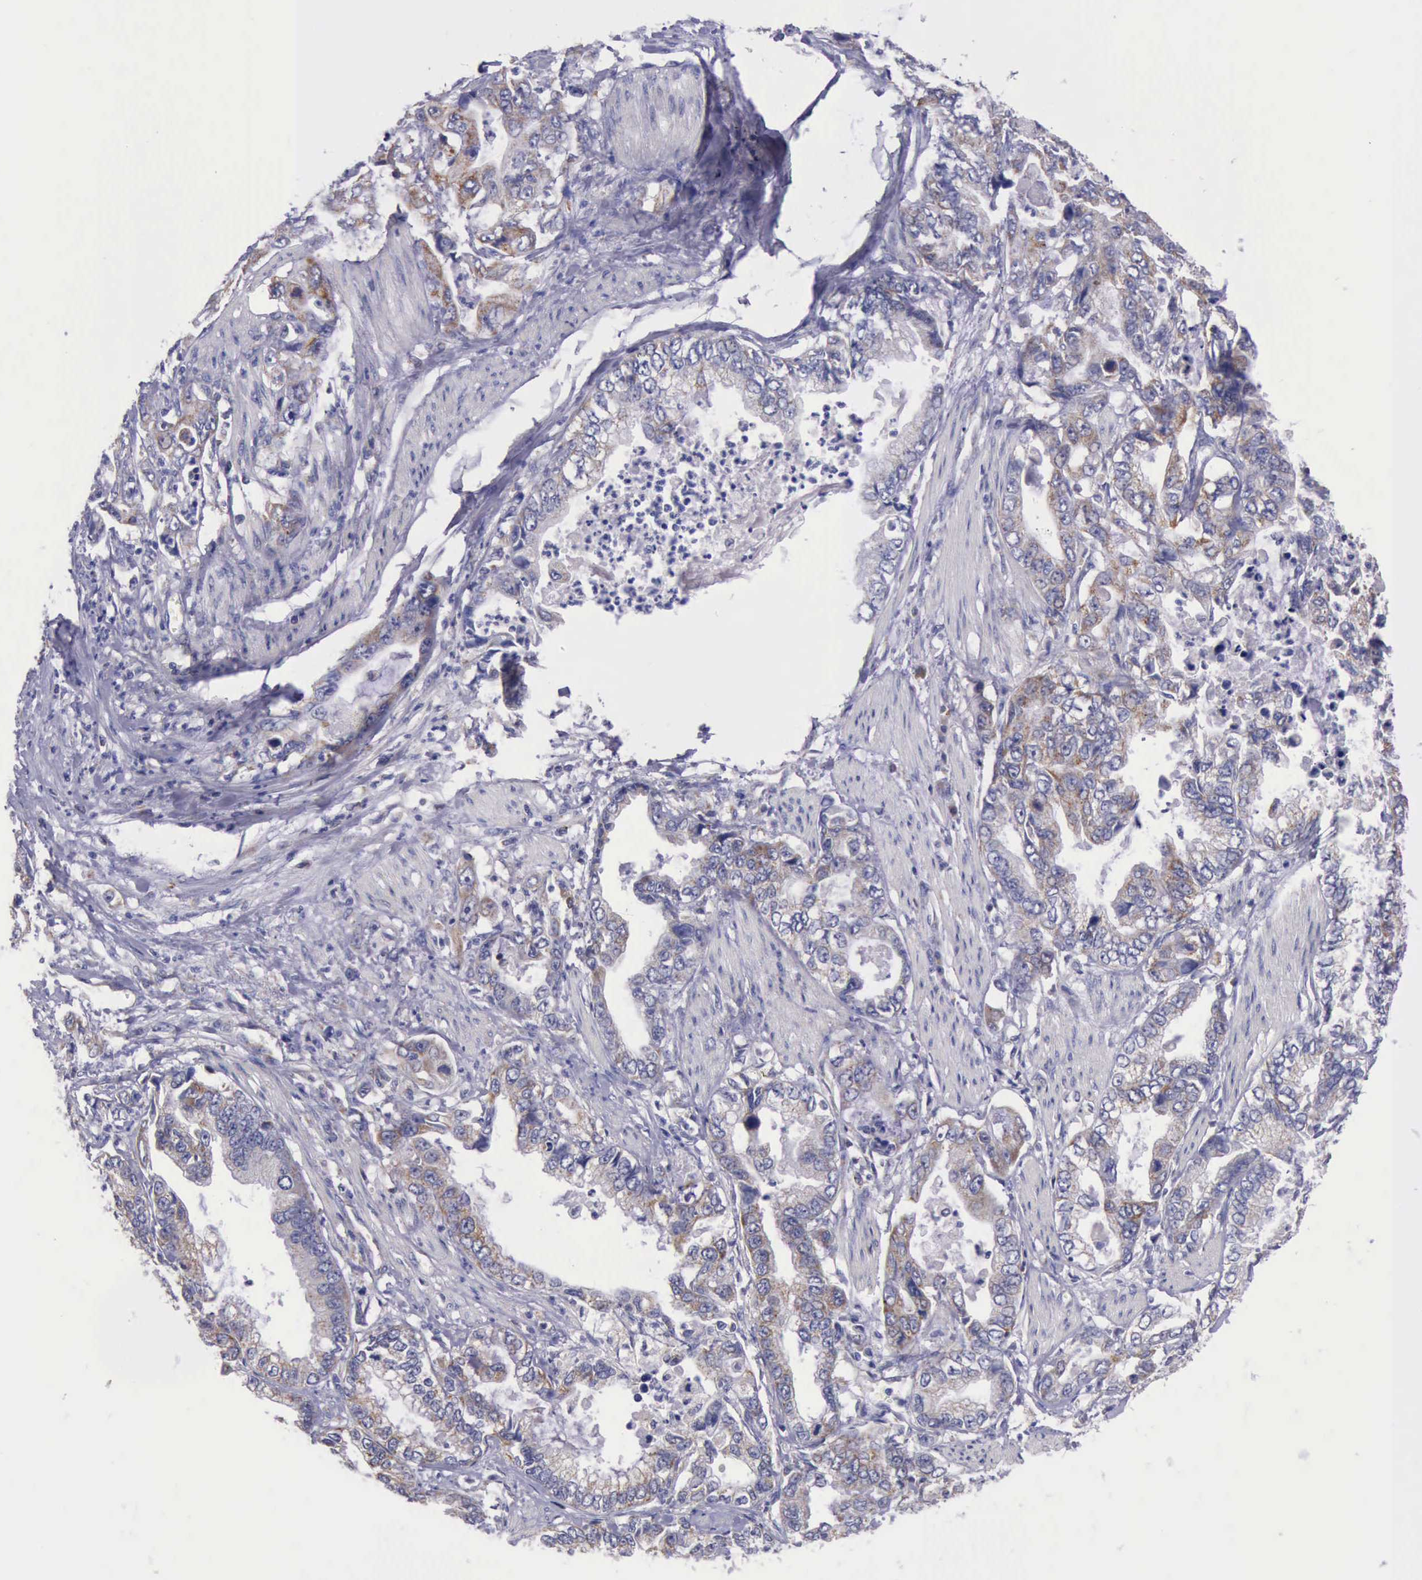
{"staining": {"intensity": "weak", "quantity": "25%-75%", "location": "cytoplasmic/membranous"}, "tissue": "stomach cancer", "cell_type": "Tumor cells", "image_type": "cancer", "snomed": [{"axis": "morphology", "description": "Adenocarcinoma, NOS"}, {"axis": "topography", "description": "Pancreas"}, {"axis": "topography", "description": "Stomach, upper"}], "caption": "Brown immunohistochemical staining in stomach adenocarcinoma reveals weak cytoplasmic/membranous staining in about 25%-75% of tumor cells.", "gene": "TXN2", "patient": {"sex": "male", "age": 77}}